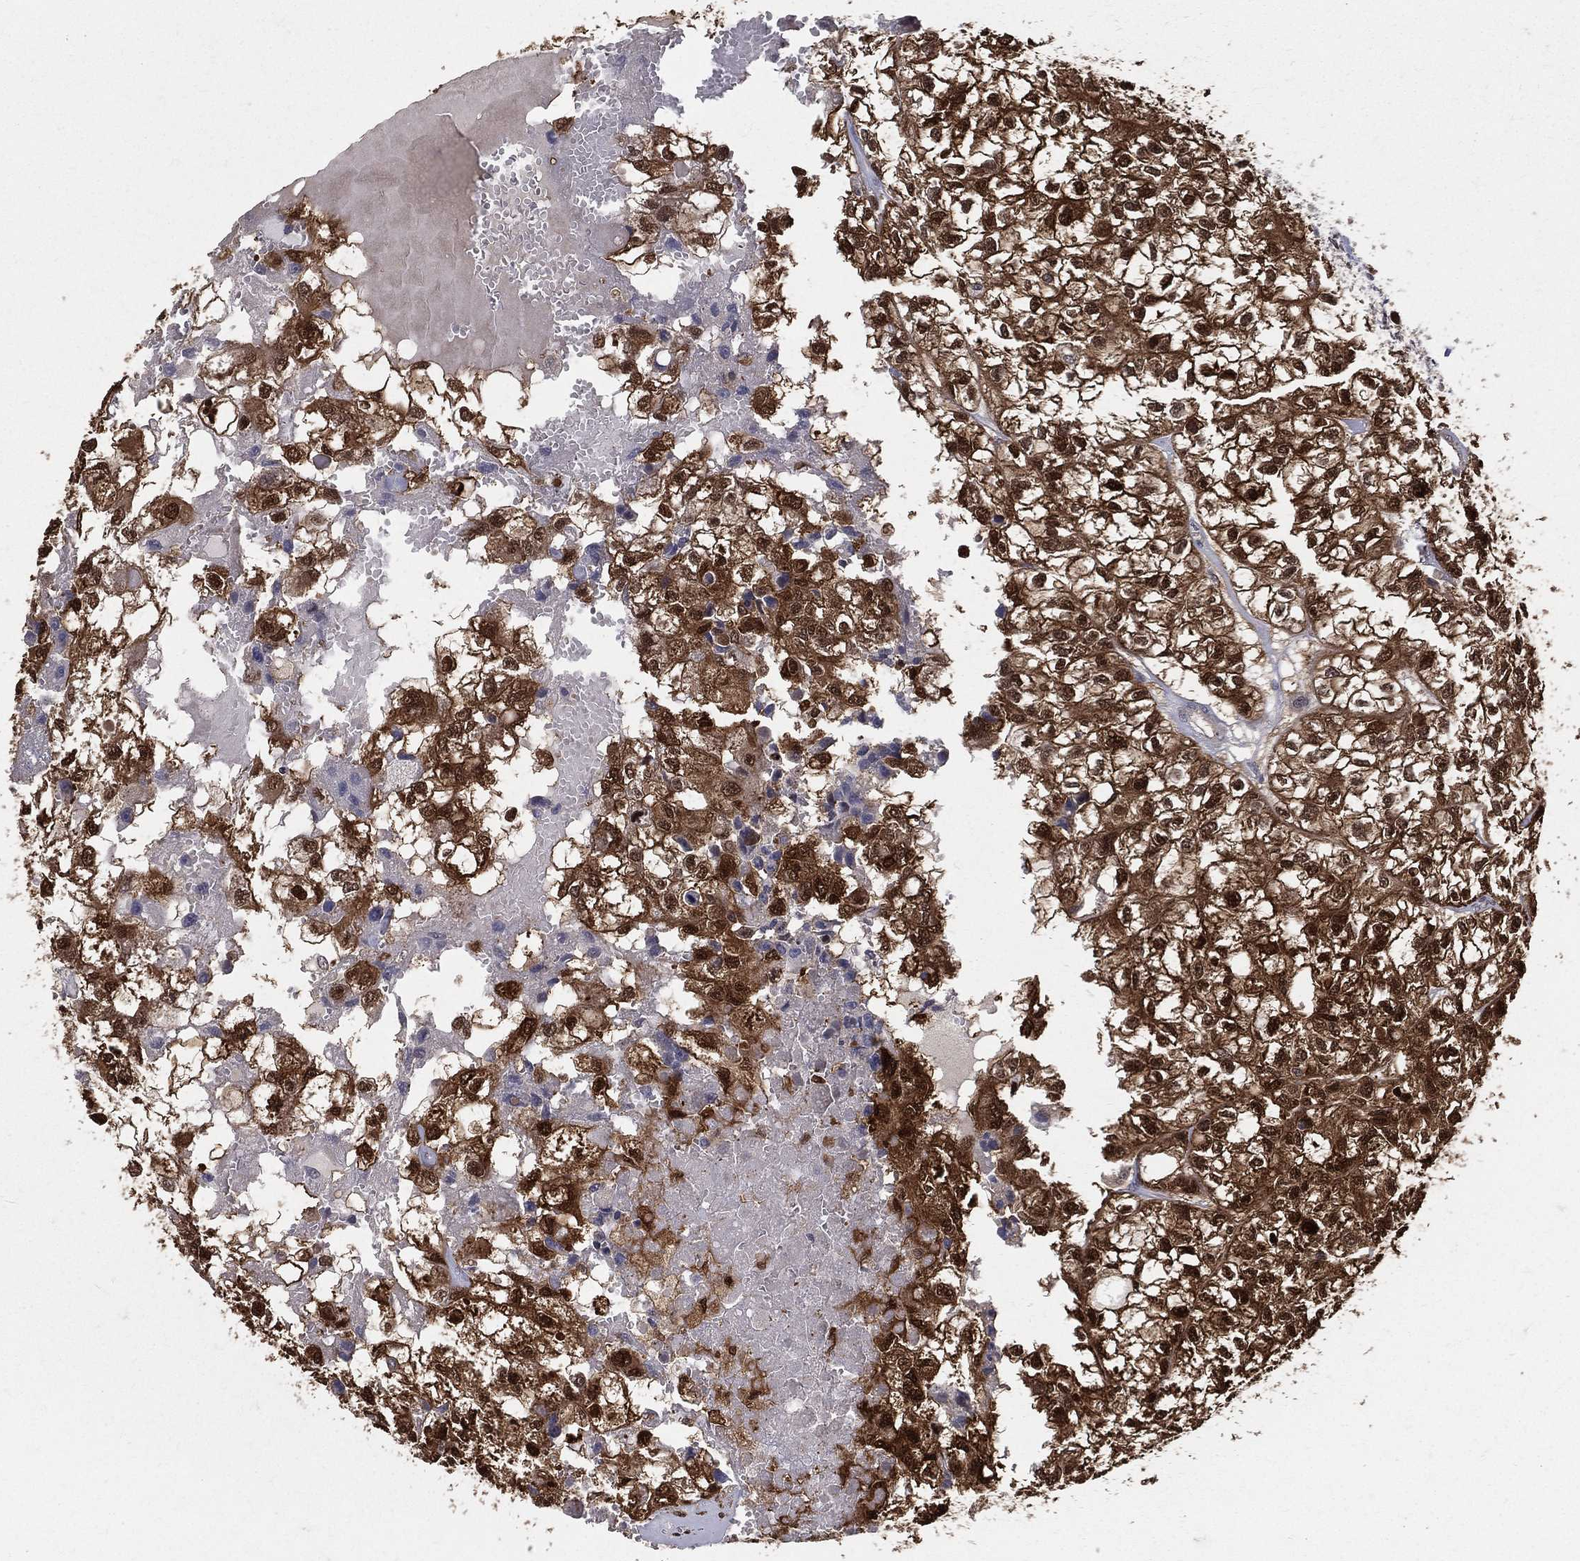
{"staining": {"intensity": "strong", "quantity": ">75%", "location": "cytoplasmic/membranous,nuclear"}, "tissue": "renal cancer", "cell_type": "Tumor cells", "image_type": "cancer", "snomed": [{"axis": "morphology", "description": "Adenocarcinoma, NOS"}, {"axis": "topography", "description": "Kidney"}], "caption": "A histopathology image of renal adenocarcinoma stained for a protein exhibits strong cytoplasmic/membranous and nuclear brown staining in tumor cells. (DAB (3,3'-diaminobenzidine) IHC with brightfield microscopy, high magnification).", "gene": "ENO1", "patient": {"sex": "male", "age": 56}}